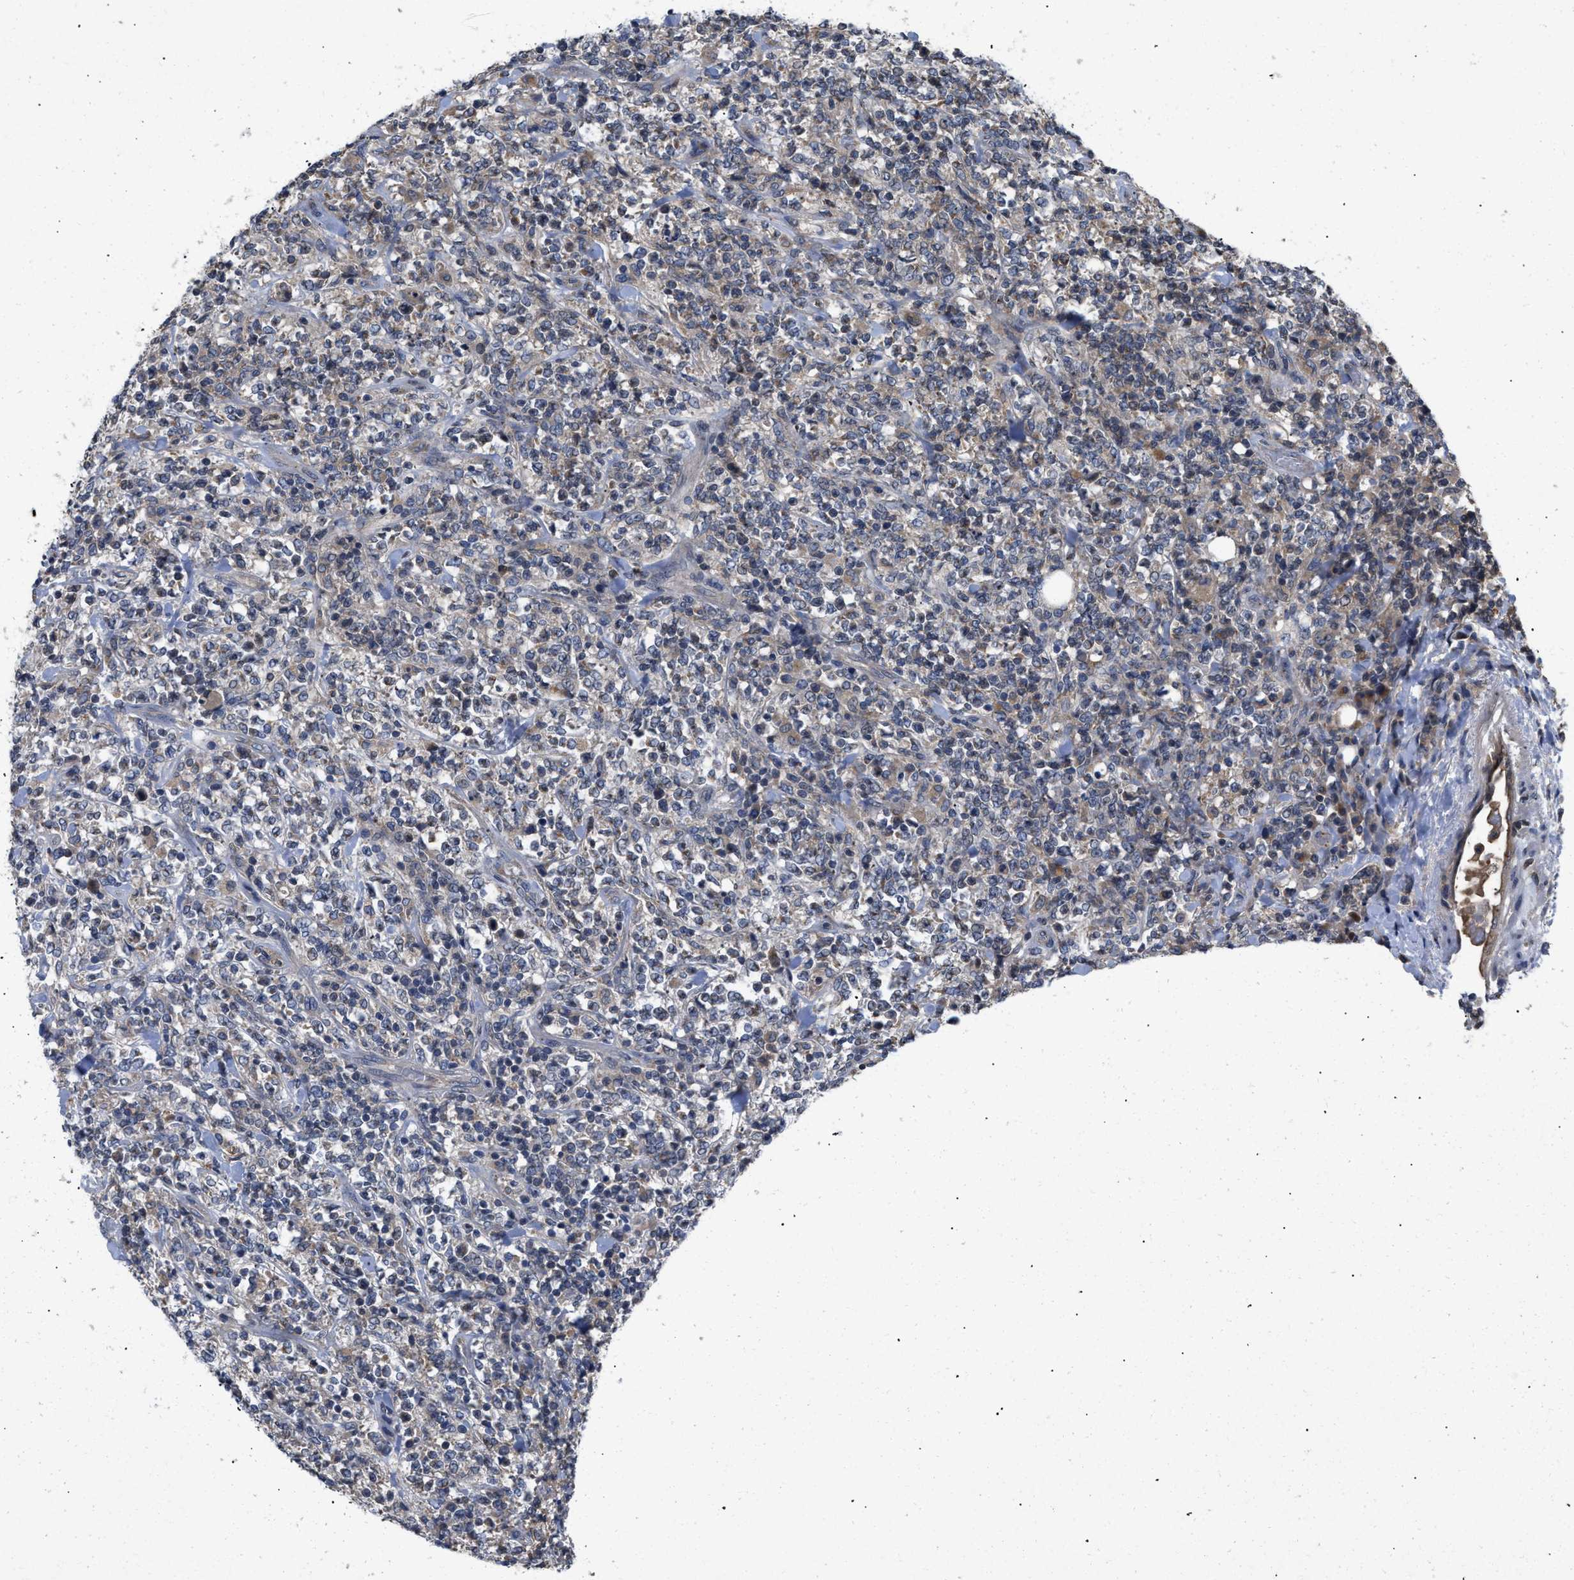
{"staining": {"intensity": "moderate", "quantity": "<25%", "location": "cytoplasmic/membranous"}, "tissue": "lymphoma", "cell_type": "Tumor cells", "image_type": "cancer", "snomed": [{"axis": "morphology", "description": "Malignant lymphoma, non-Hodgkin's type, High grade"}, {"axis": "topography", "description": "Soft tissue"}], "caption": "DAB (3,3'-diaminobenzidine) immunohistochemical staining of human malignant lymphoma, non-Hodgkin's type (high-grade) shows moderate cytoplasmic/membranous protein staining in approximately <25% of tumor cells.", "gene": "VPS4A", "patient": {"sex": "male", "age": 18}}